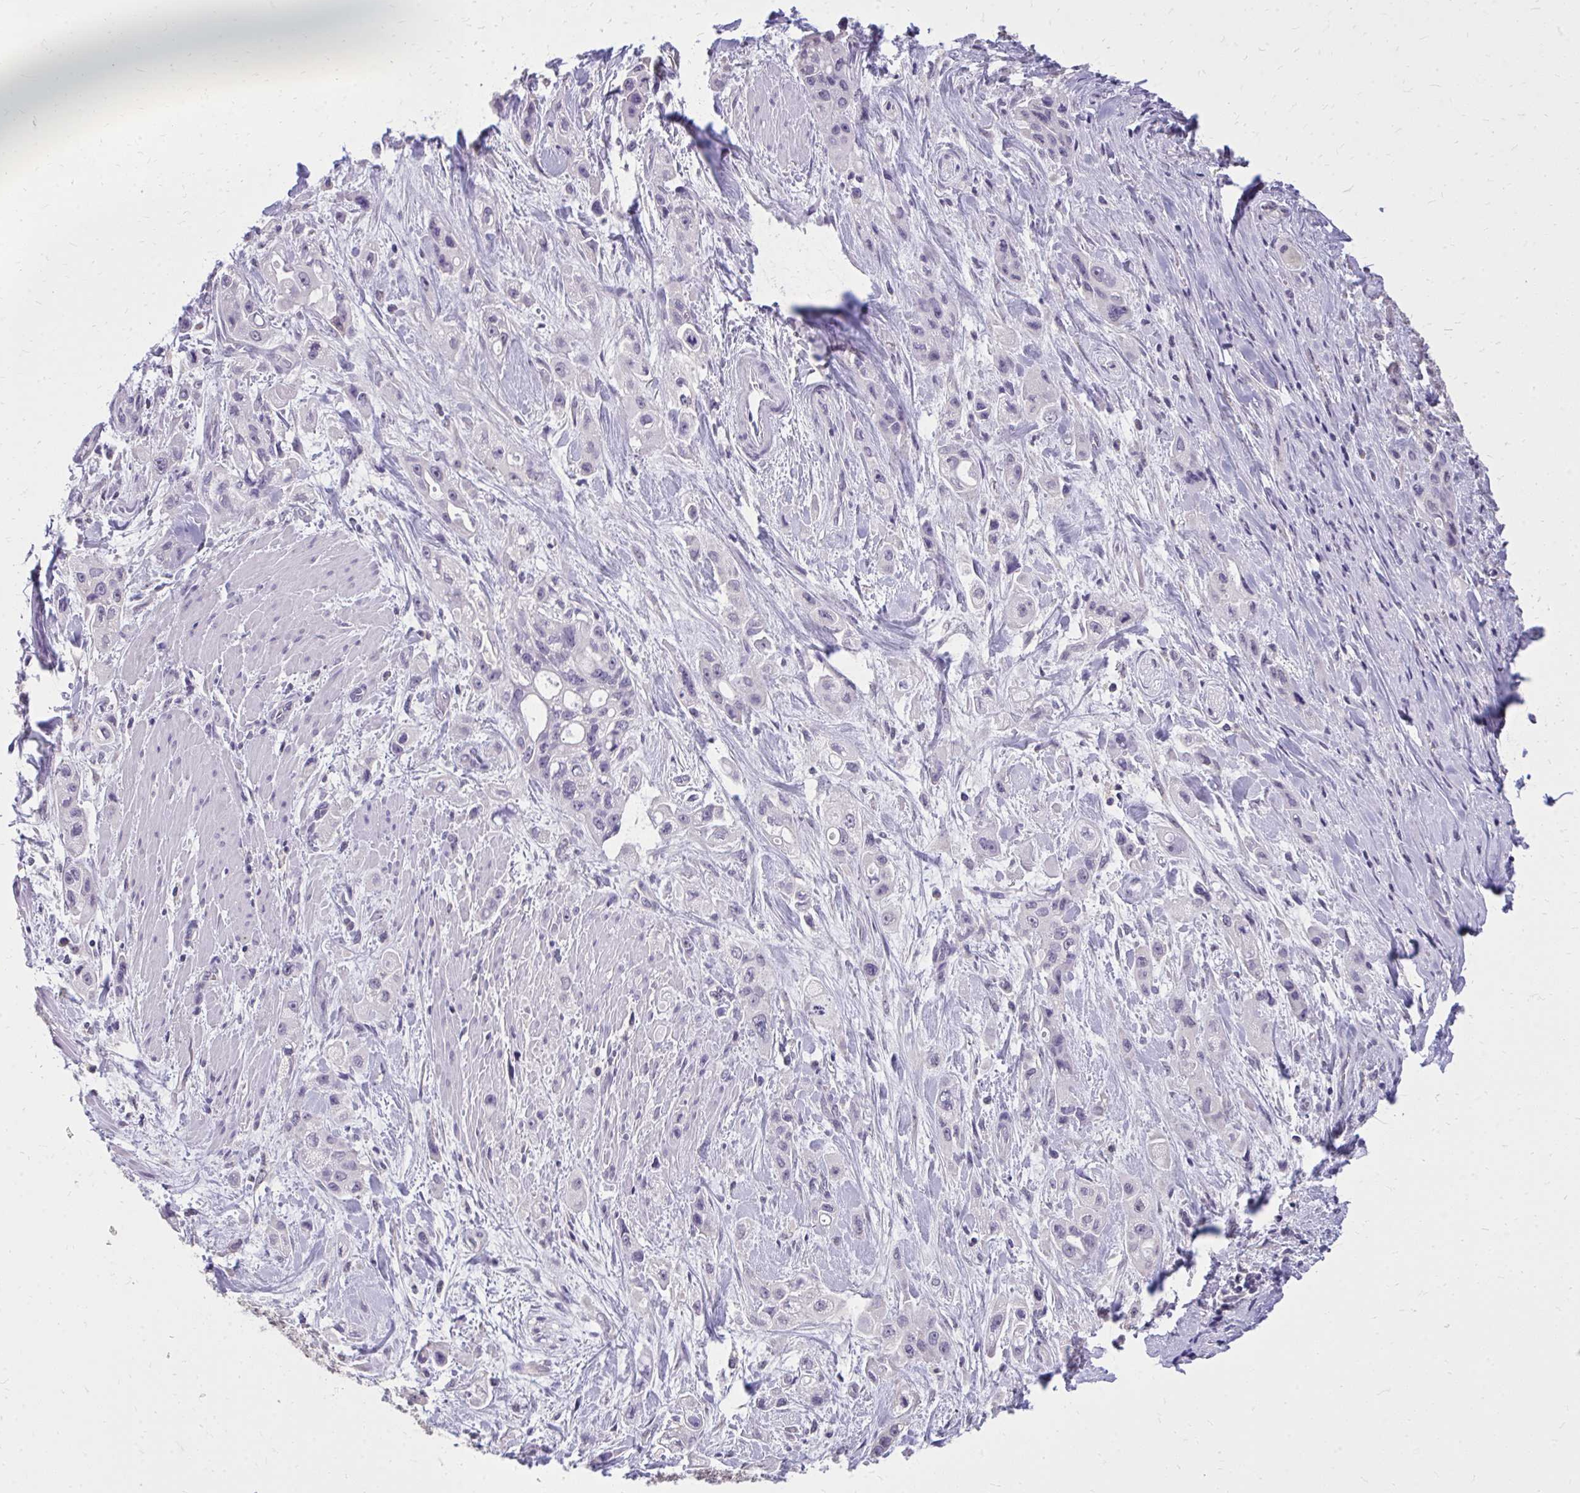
{"staining": {"intensity": "negative", "quantity": "none", "location": "none"}, "tissue": "pancreatic cancer", "cell_type": "Tumor cells", "image_type": "cancer", "snomed": [{"axis": "morphology", "description": "Adenocarcinoma, NOS"}, {"axis": "topography", "description": "Pancreas"}], "caption": "Human pancreatic adenocarcinoma stained for a protein using immunohistochemistry (IHC) shows no expression in tumor cells.", "gene": "AKAP5", "patient": {"sex": "female", "age": 66}}